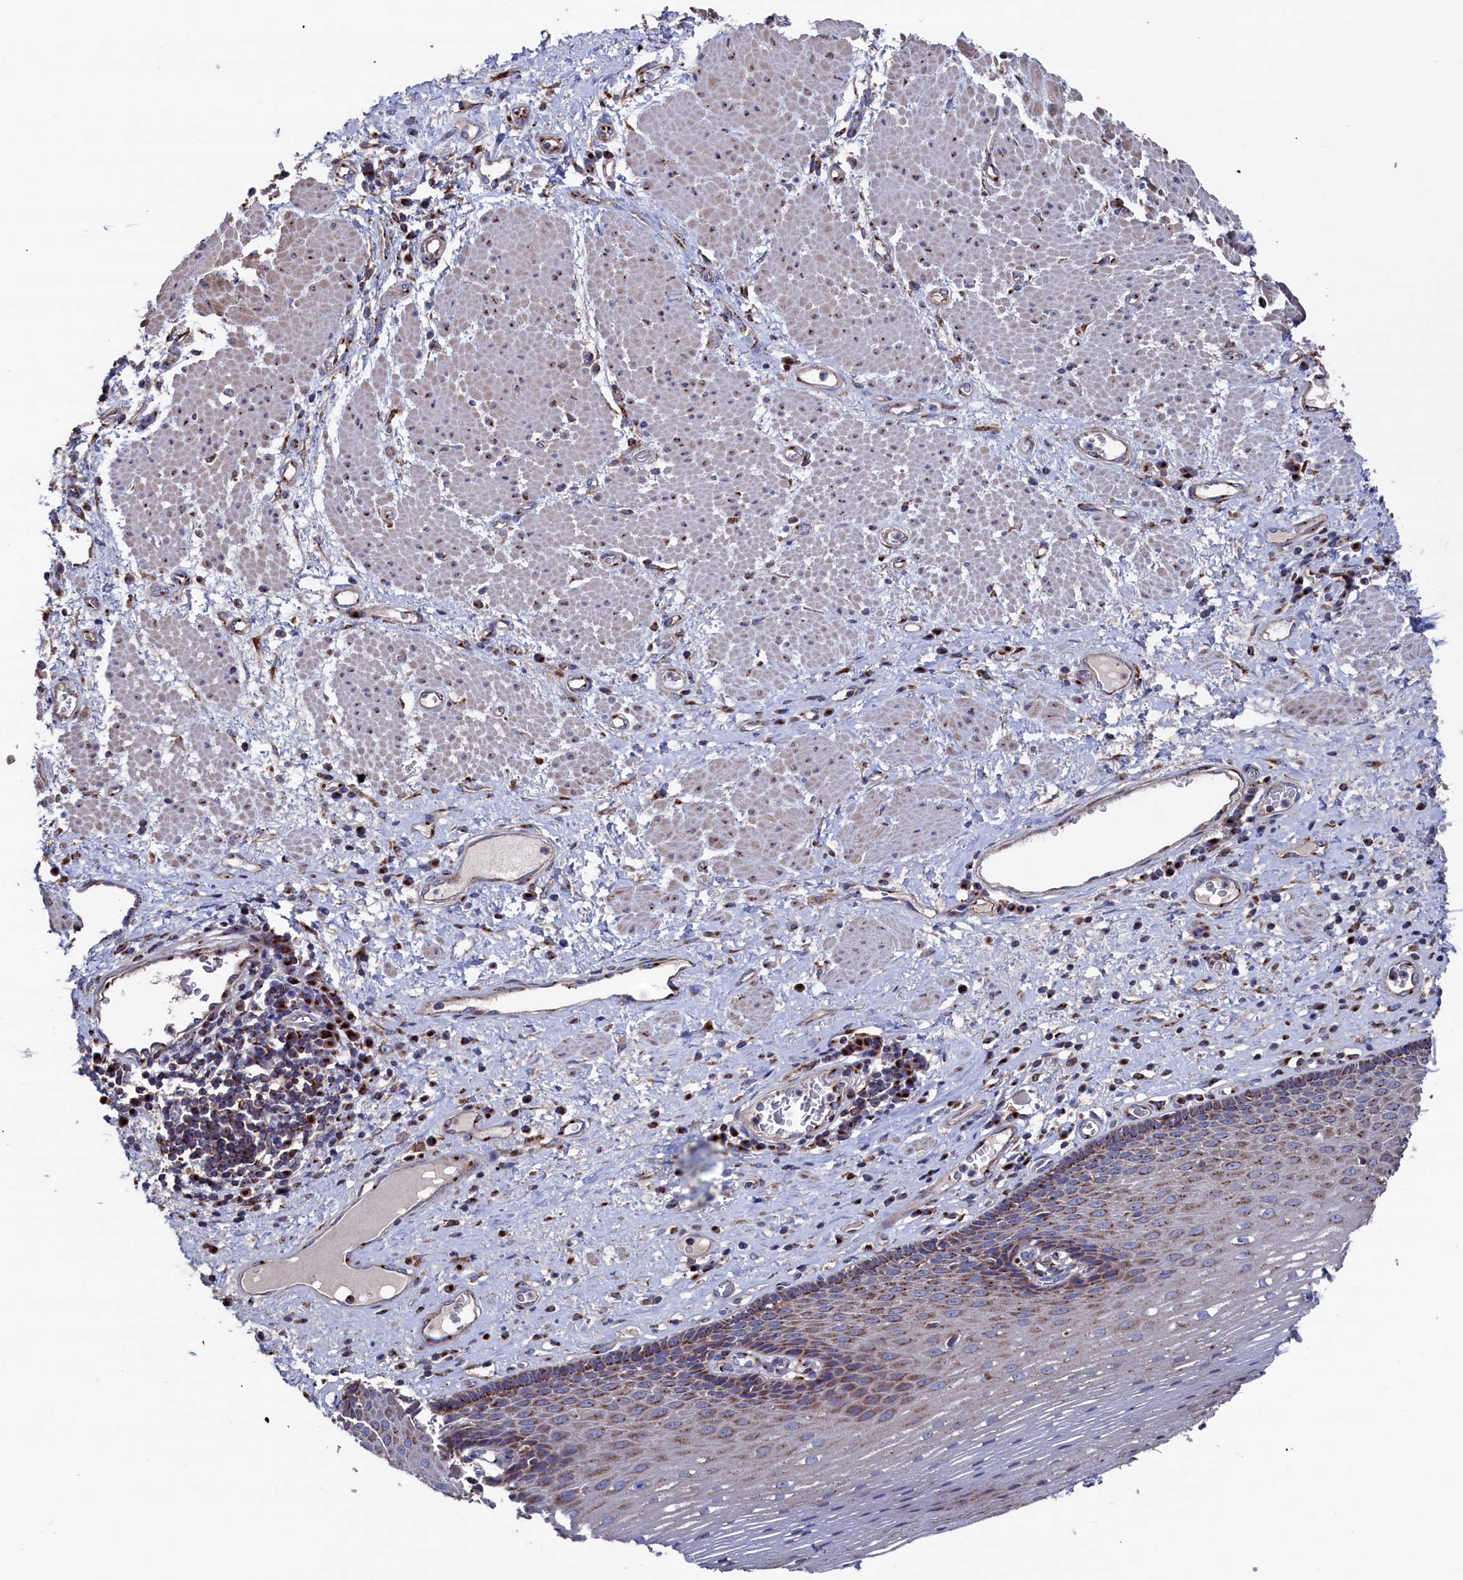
{"staining": {"intensity": "moderate", "quantity": ">75%", "location": "cytoplasmic/membranous"}, "tissue": "esophagus", "cell_type": "Squamous epithelial cells", "image_type": "normal", "snomed": [{"axis": "morphology", "description": "Normal tissue, NOS"}, {"axis": "morphology", "description": "Adenocarcinoma, NOS"}, {"axis": "topography", "description": "Esophagus"}], "caption": "Brown immunohistochemical staining in unremarkable human esophagus shows moderate cytoplasmic/membranous expression in about >75% of squamous epithelial cells.", "gene": "PRRC1", "patient": {"sex": "male", "age": 62}}